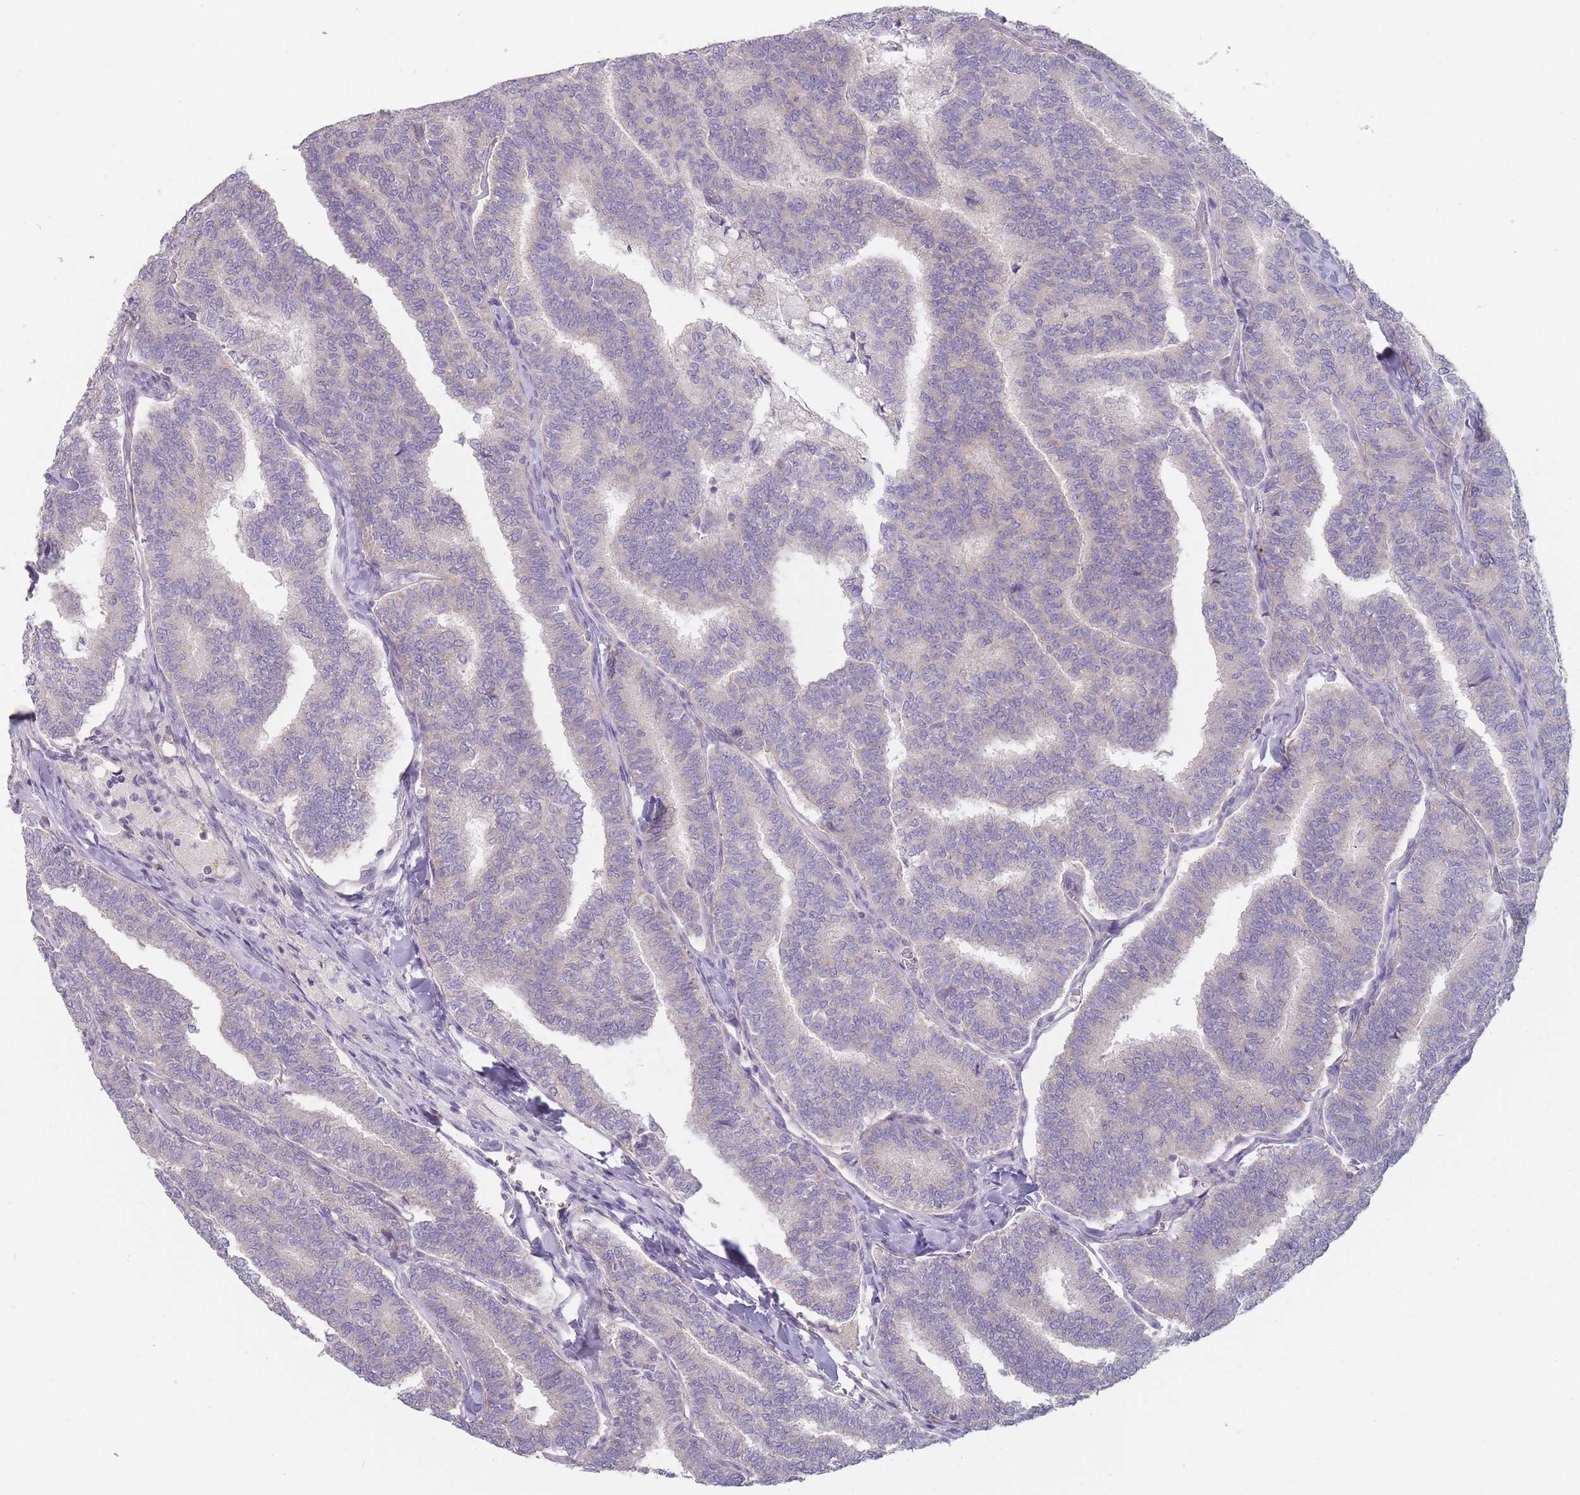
{"staining": {"intensity": "negative", "quantity": "none", "location": "none"}, "tissue": "thyroid cancer", "cell_type": "Tumor cells", "image_type": "cancer", "snomed": [{"axis": "morphology", "description": "Papillary adenocarcinoma, NOS"}, {"axis": "topography", "description": "Thyroid gland"}], "caption": "Thyroid papillary adenocarcinoma was stained to show a protein in brown. There is no significant positivity in tumor cells.", "gene": "AKAIN1", "patient": {"sex": "female", "age": 35}}